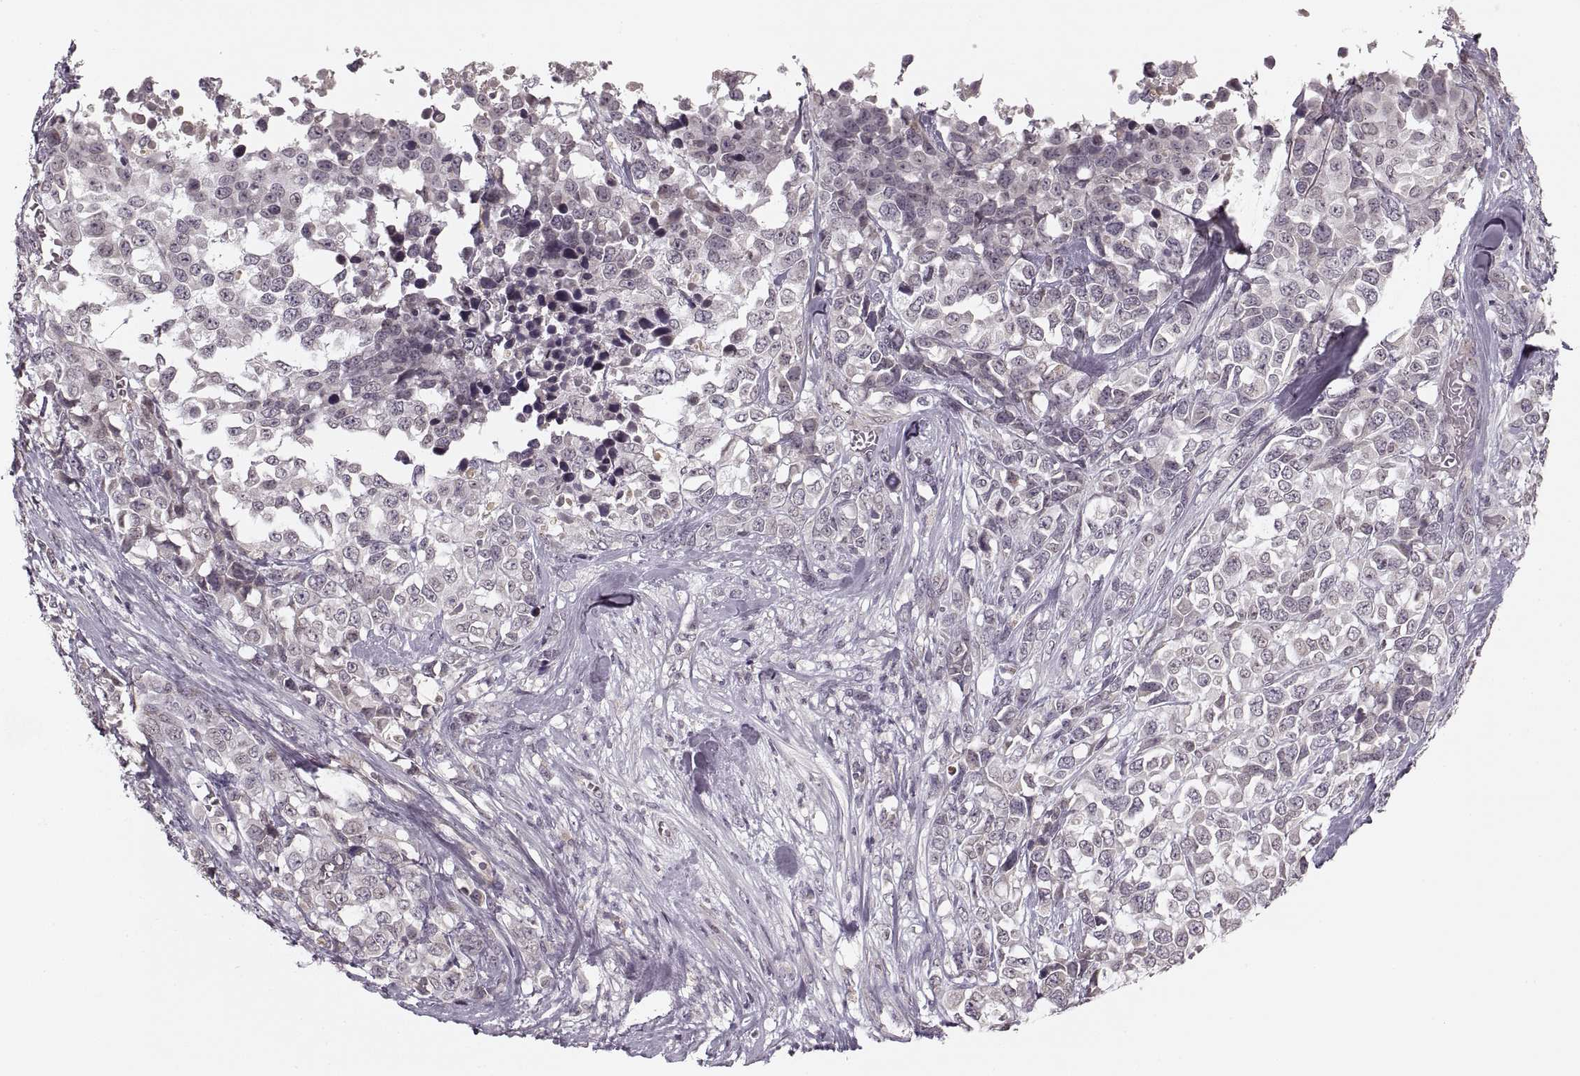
{"staining": {"intensity": "negative", "quantity": "none", "location": "none"}, "tissue": "melanoma", "cell_type": "Tumor cells", "image_type": "cancer", "snomed": [{"axis": "morphology", "description": "Malignant melanoma, Metastatic site"}, {"axis": "topography", "description": "Skin"}], "caption": "Immunohistochemistry (IHC) photomicrograph of human malignant melanoma (metastatic site) stained for a protein (brown), which exhibits no staining in tumor cells.", "gene": "ASIC3", "patient": {"sex": "male", "age": 84}}